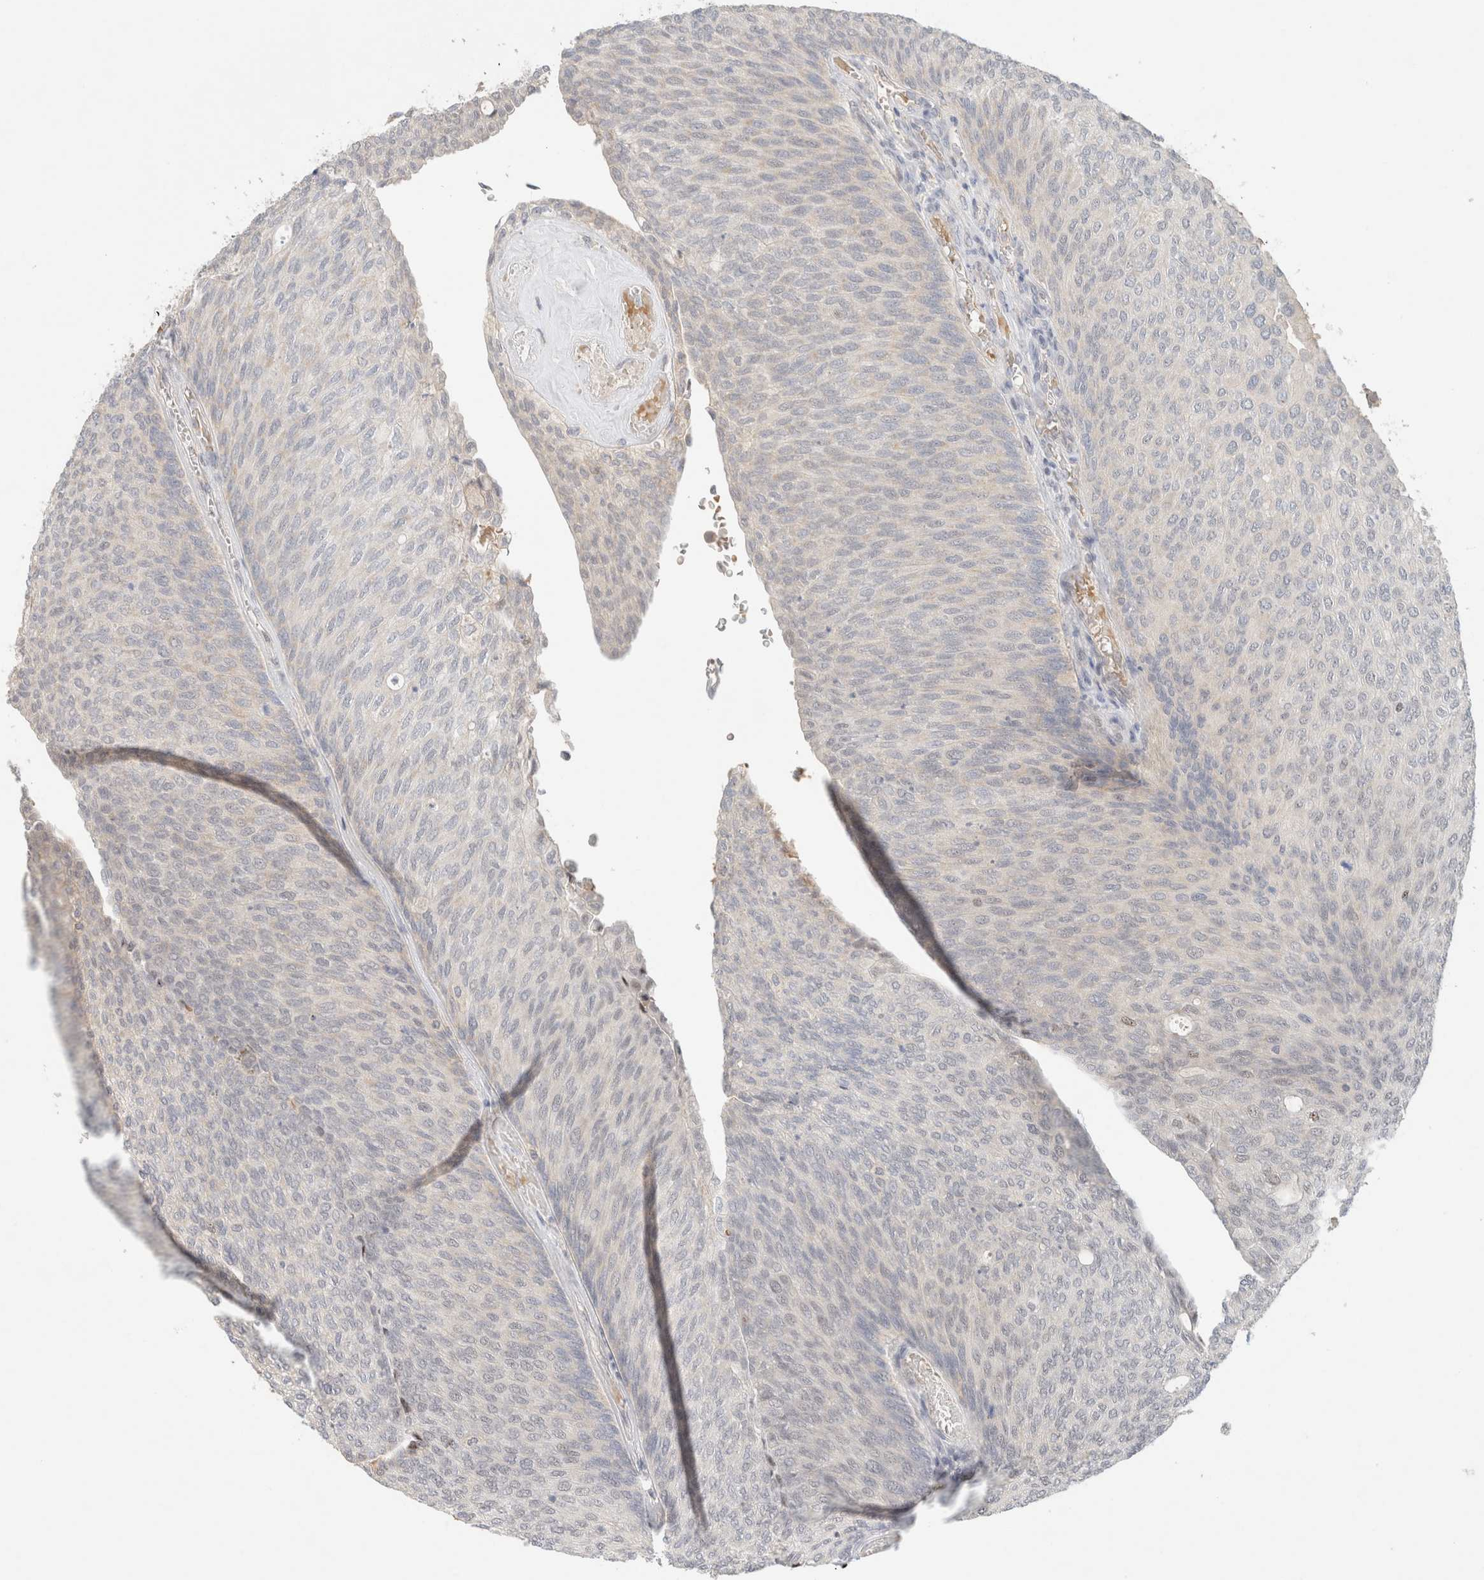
{"staining": {"intensity": "negative", "quantity": "none", "location": "none"}, "tissue": "urothelial cancer", "cell_type": "Tumor cells", "image_type": "cancer", "snomed": [{"axis": "morphology", "description": "Urothelial carcinoma, Low grade"}, {"axis": "topography", "description": "Urinary bladder"}], "caption": "A high-resolution image shows immunohistochemistry (IHC) staining of urothelial cancer, which shows no significant staining in tumor cells. (Brightfield microscopy of DAB (3,3'-diaminobenzidine) immunohistochemistry (IHC) at high magnification).", "gene": "MRM3", "patient": {"sex": "female", "age": 79}}